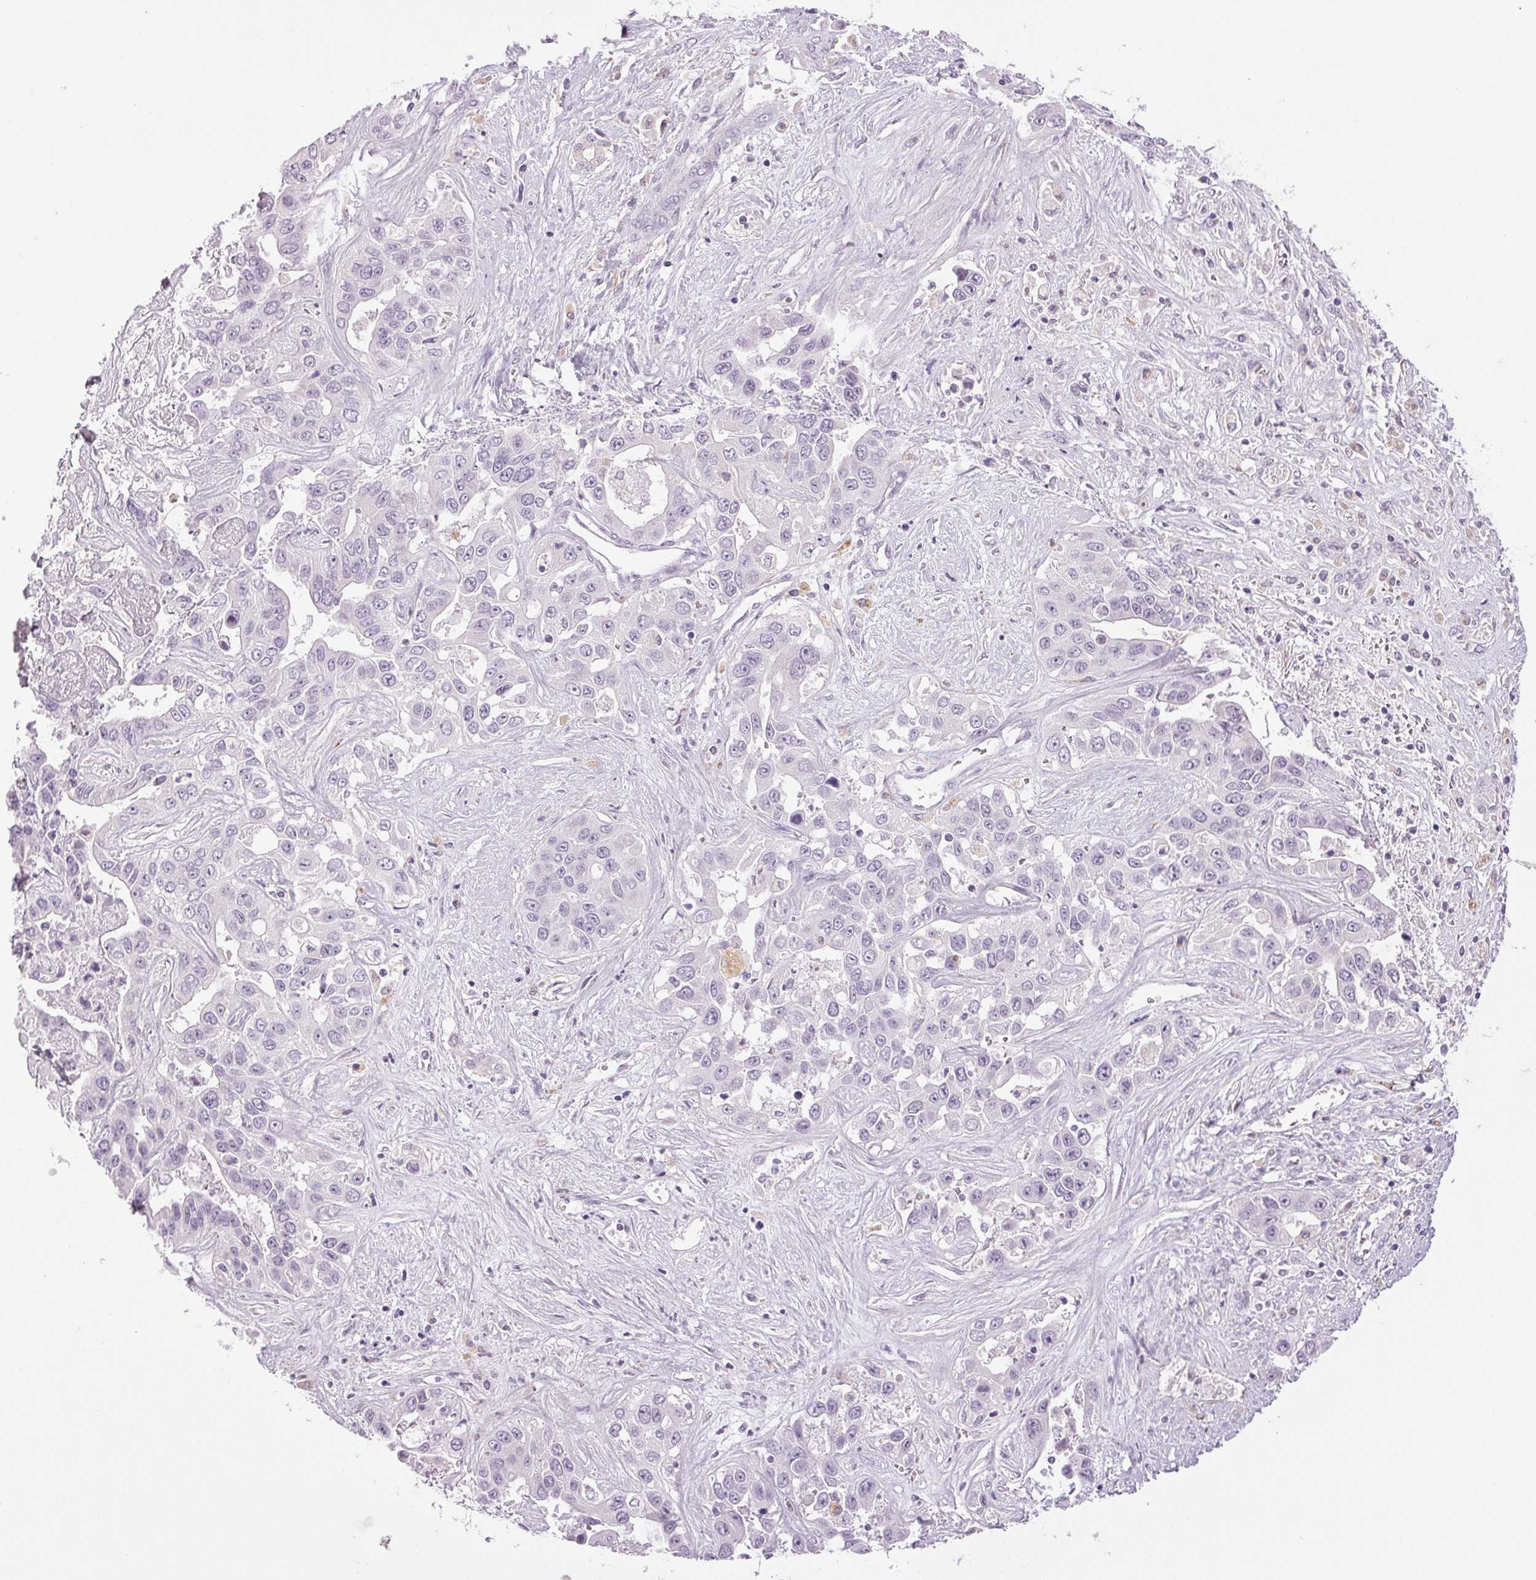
{"staining": {"intensity": "negative", "quantity": "none", "location": "none"}, "tissue": "liver cancer", "cell_type": "Tumor cells", "image_type": "cancer", "snomed": [{"axis": "morphology", "description": "Cholangiocarcinoma"}, {"axis": "topography", "description": "Liver"}], "caption": "The micrograph displays no staining of tumor cells in liver cancer. The staining is performed using DAB (3,3'-diaminobenzidine) brown chromogen with nuclei counter-stained in using hematoxylin.", "gene": "SMIM6", "patient": {"sex": "female", "age": 52}}